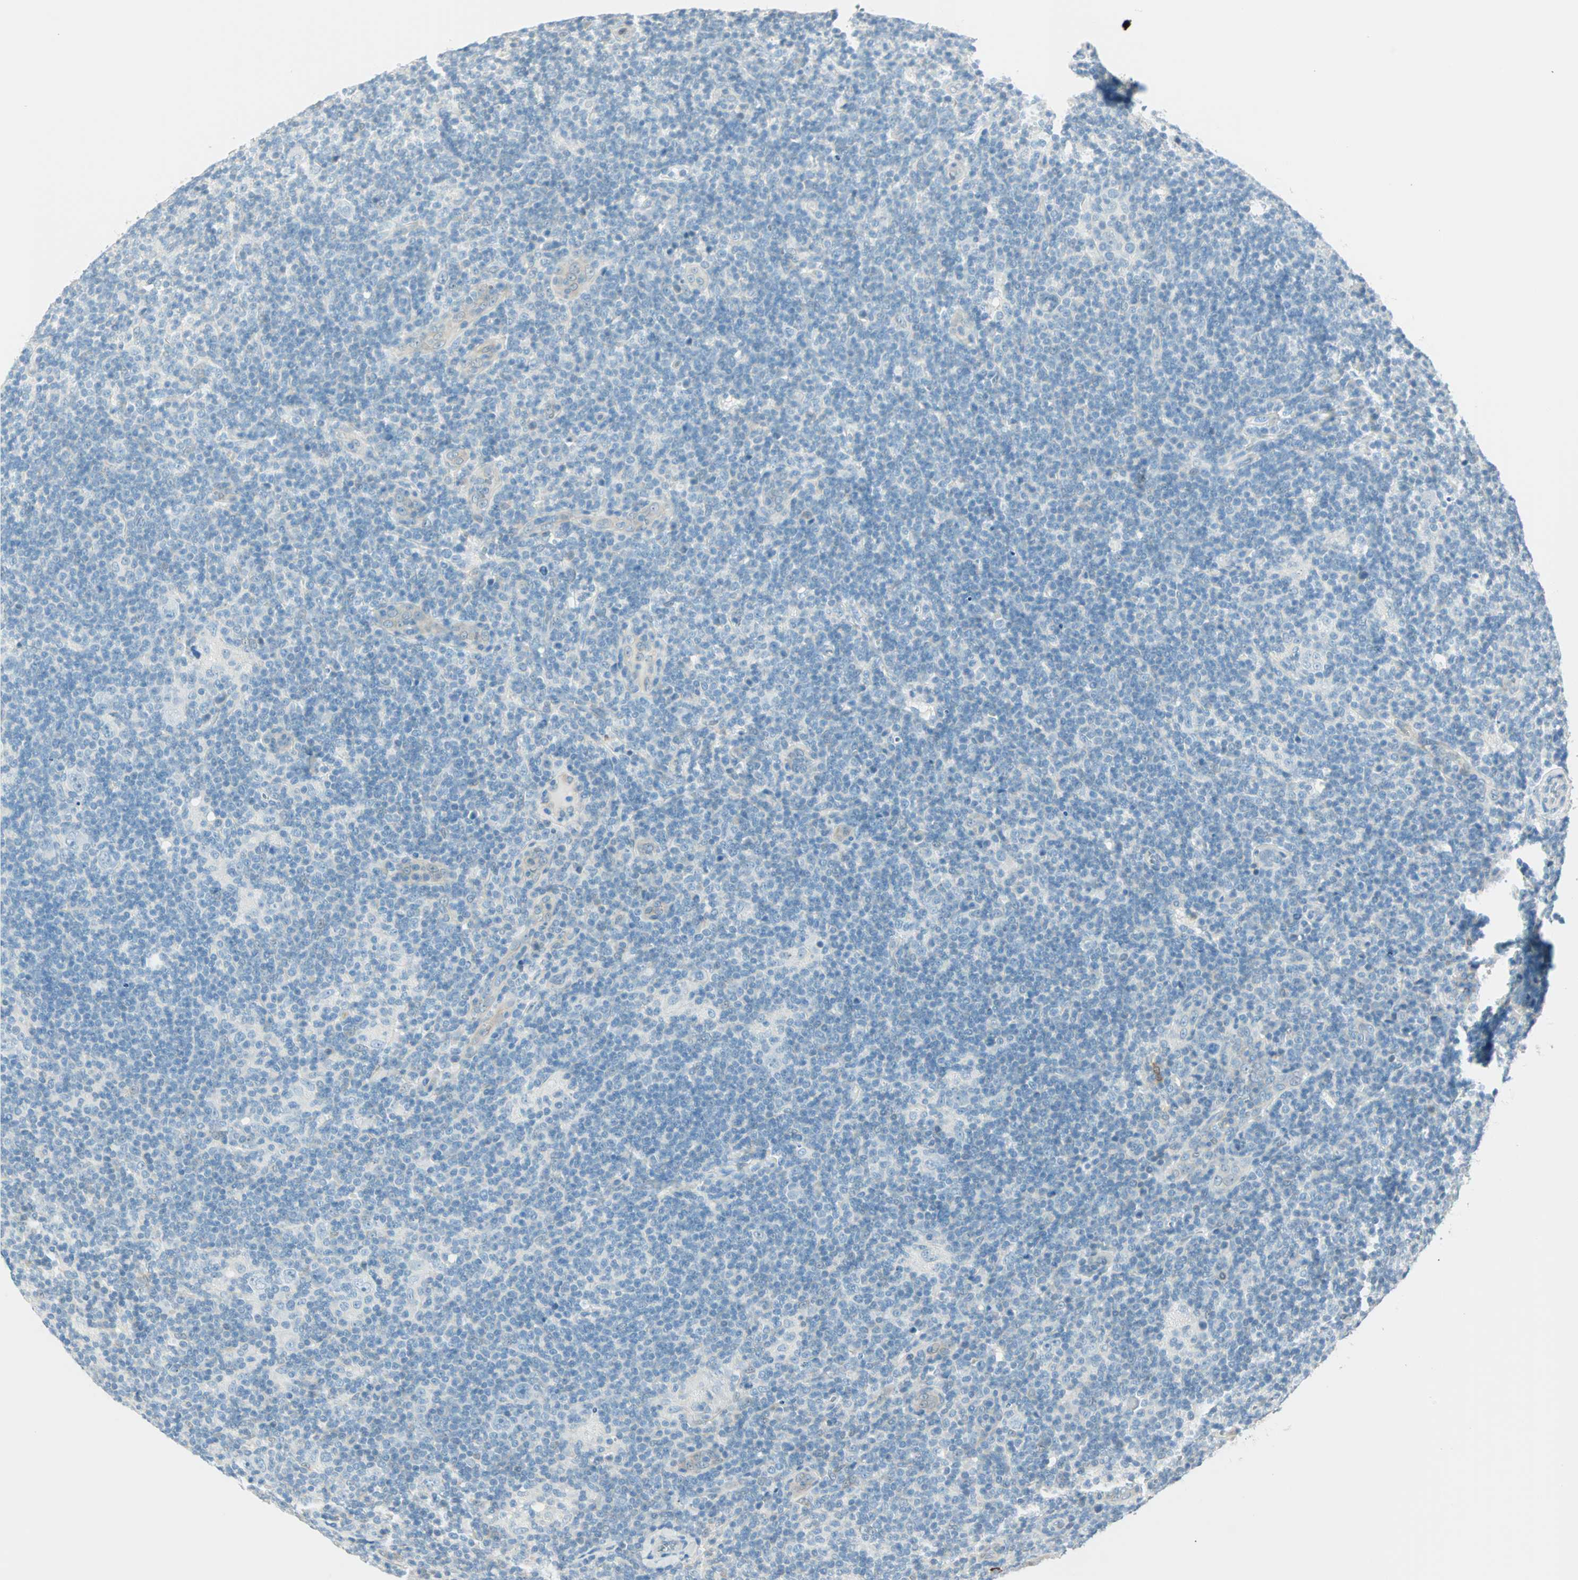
{"staining": {"intensity": "negative", "quantity": "none", "location": "none"}, "tissue": "lymphoma", "cell_type": "Tumor cells", "image_type": "cancer", "snomed": [{"axis": "morphology", "description": "Hodgkin's disease, NOS"}, {"axis": "topography", "description": "Lymph node"}], "caption": "Image shows no significant protein expression in tumor cells of lymphoma.", "gene": "S100A1", "patient": {"sex": "female", "age": 57}}